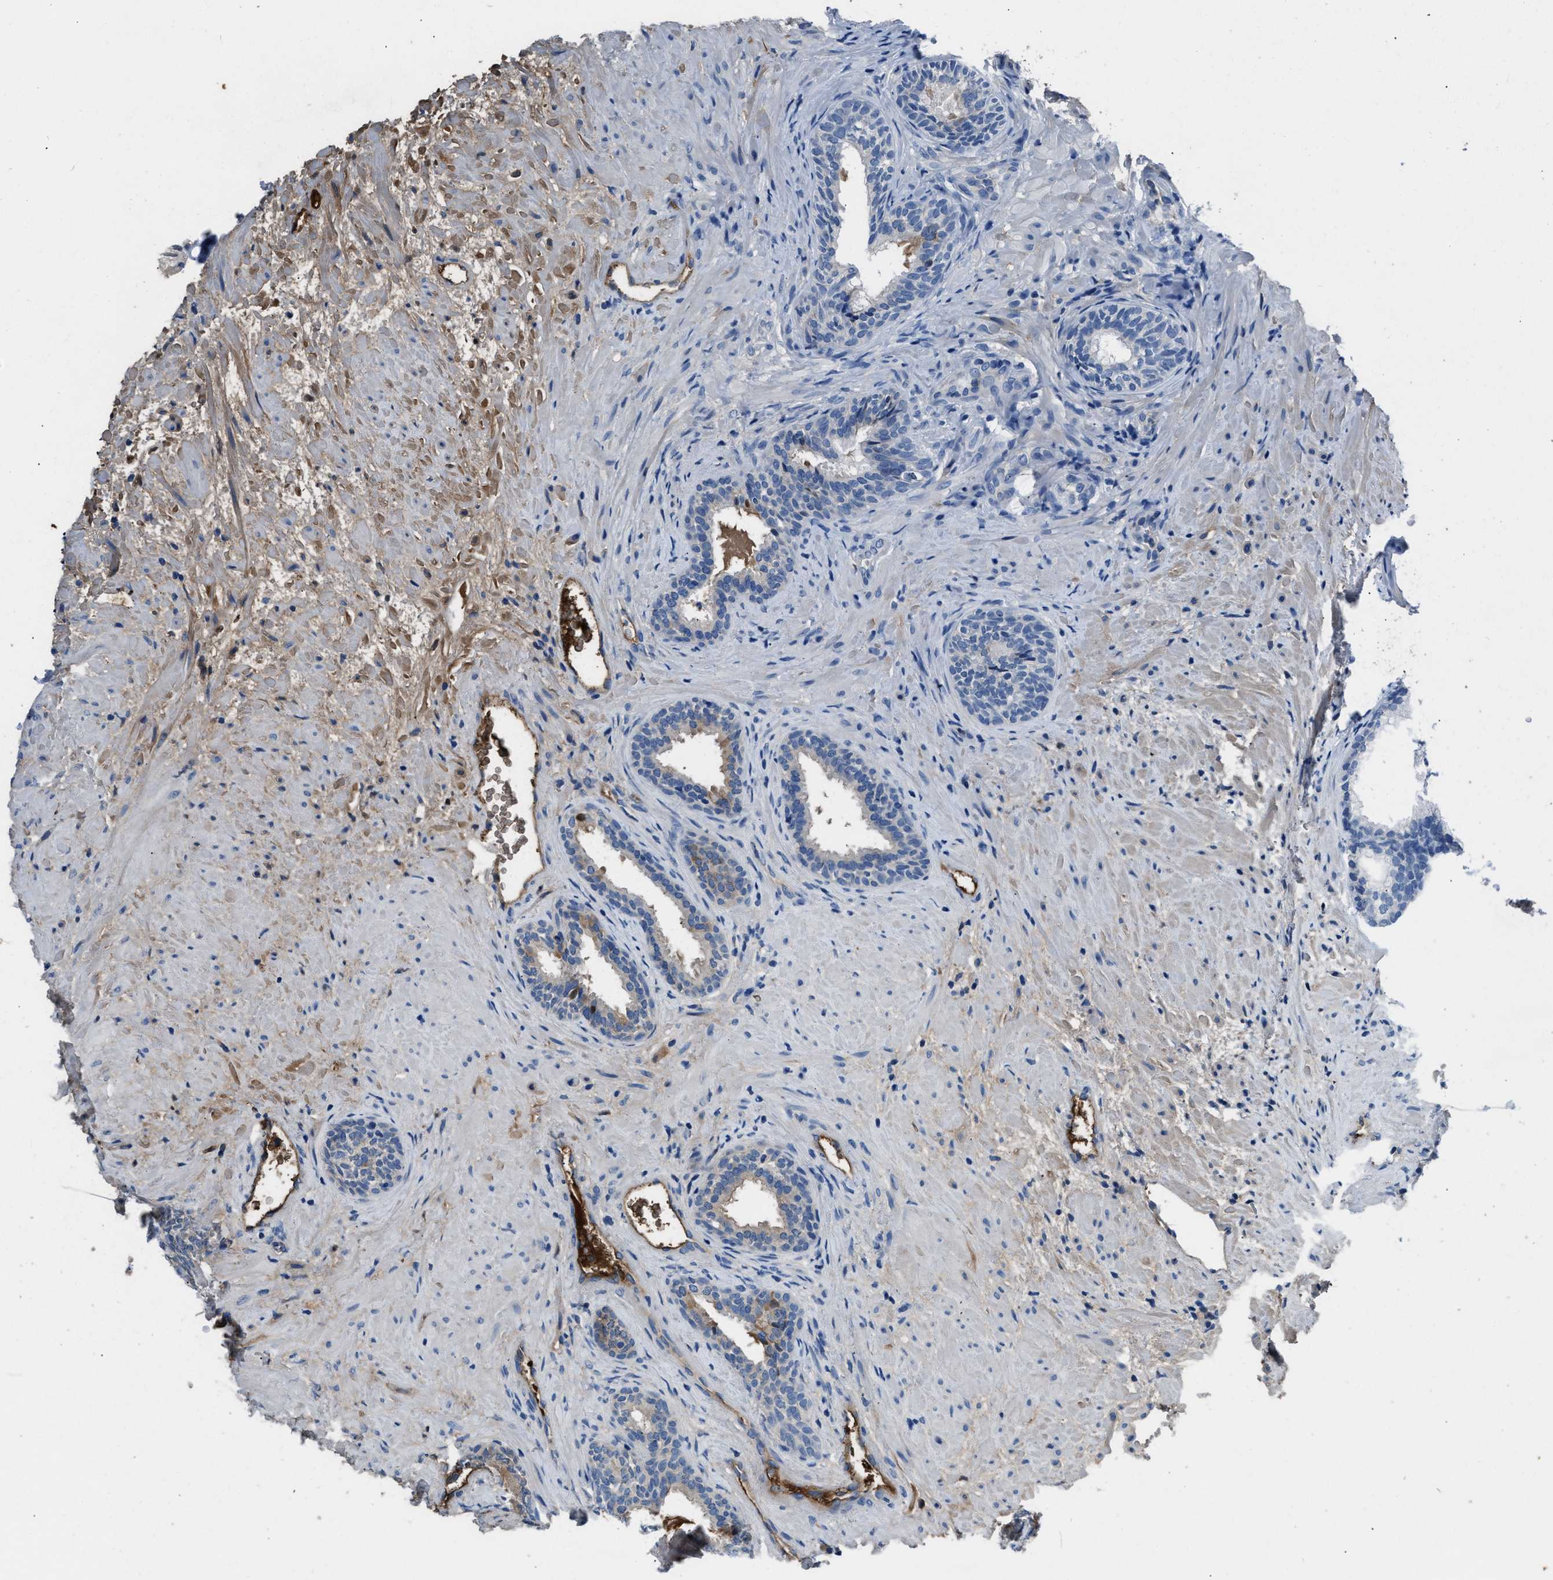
{"staining": {"intensity": "moderate", "quantity": "<25%", "location": "cytoplasmic/membranous"}, "tissue": "prostate", "cell_type": "Glandular cells", "image_type": "normal", "snomed": [{"axis": "morphology", "description": "Normal tissue, NOS"}, {"axis": "topography", "description": "Prostate"}], "caption": "Normal prostate was stained to show a protein in brown. There is low levels of moderate cytoplasmic/membranous staining in approximately <25% of glandular cells. Immunohistochemistry stains the protein in brown and the nuclei are stained blue.", "gene": "STC1", "patient": {"sex": "male", "age": 76}}